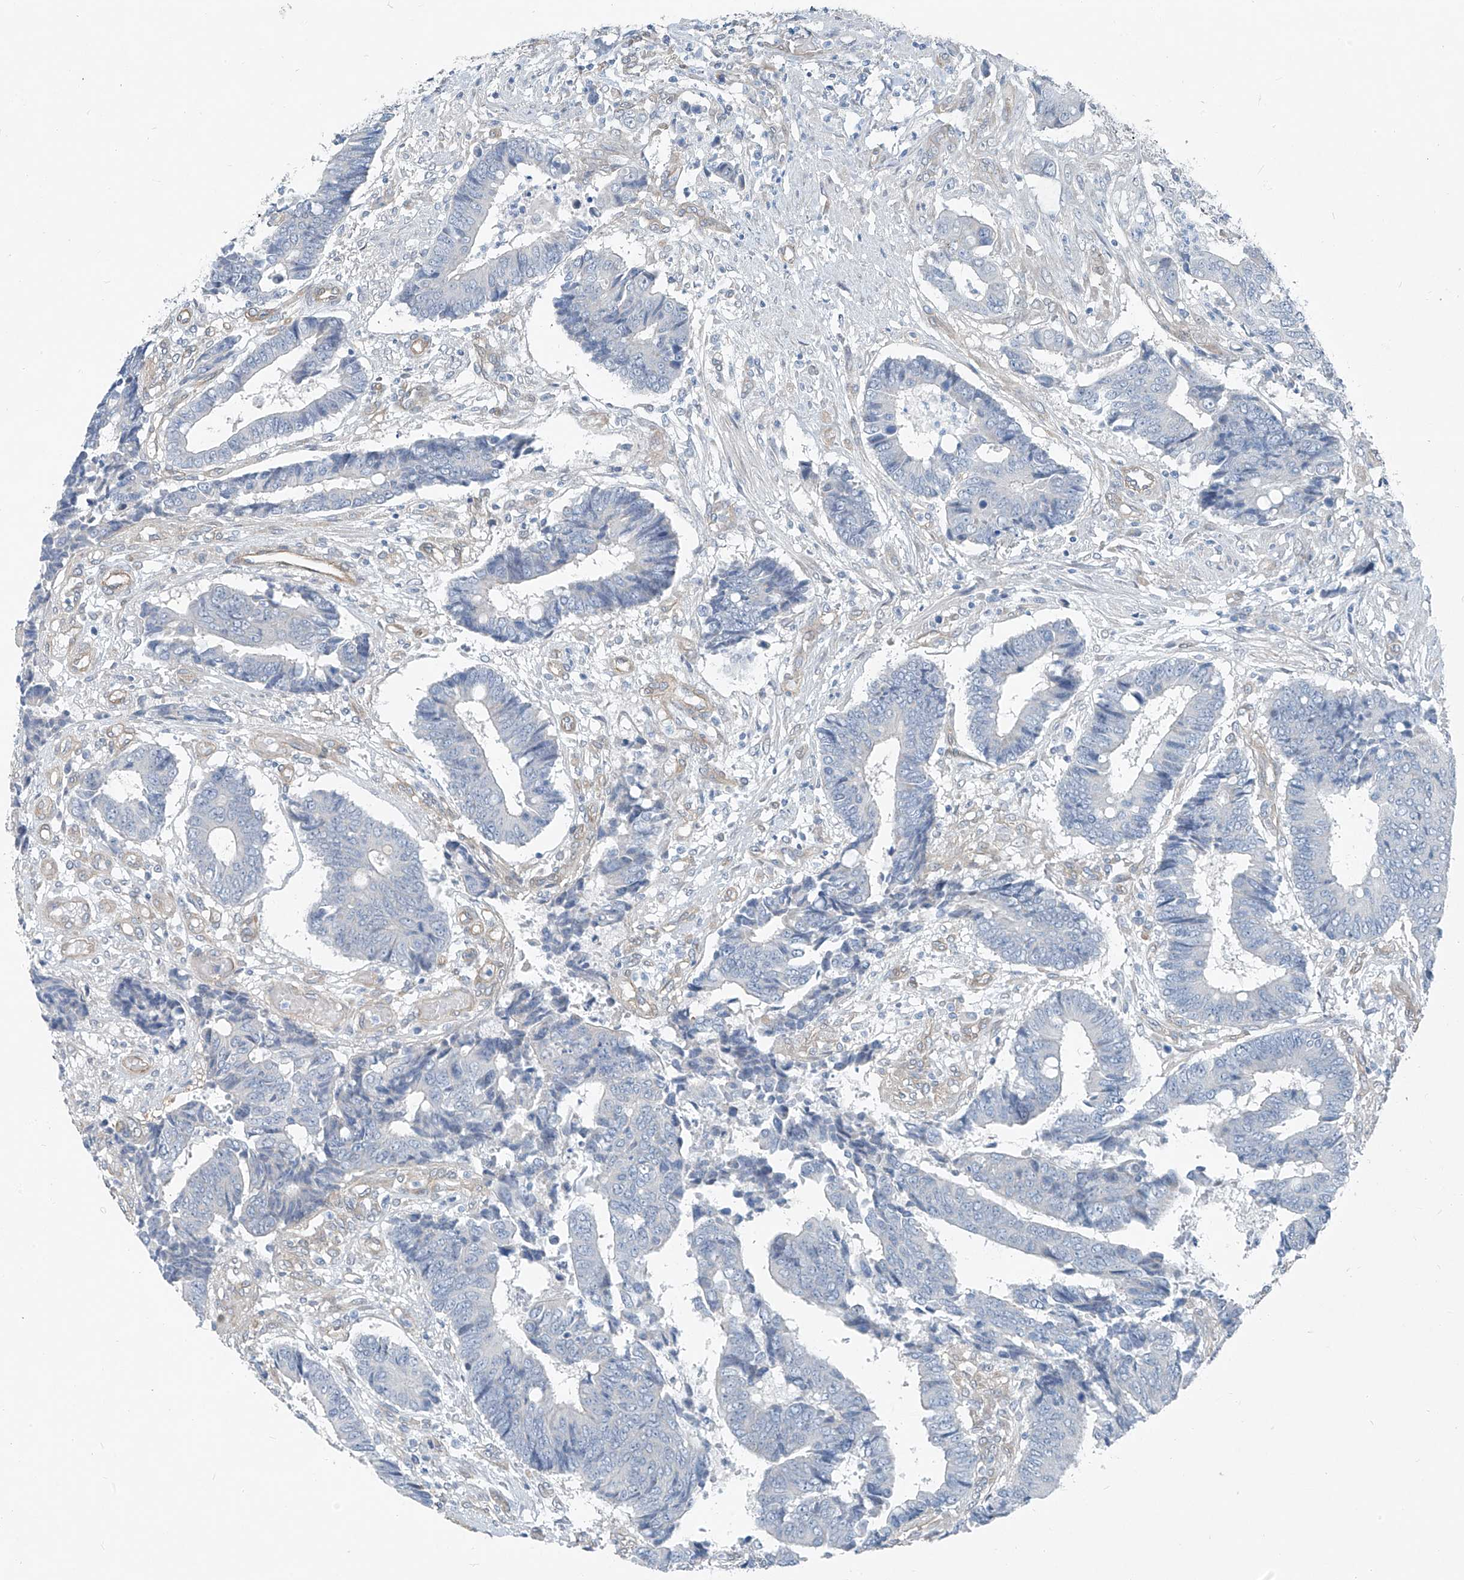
{"staining": {"intensity": "negative", "quantity": "none", "location": "none"}, "tissue": "colorectal cancer", "cell_type": "Tumor cells", "image_type": "cancer", "snomed": [{"axis": "morphology", "description": "Adenocarcinoma, NOS"}, {"axis": "topography", "description": "Rectum"}], "caption": "Photomicrograph shows no significant protein positivity in tumor cells of adenocarcinoma (colorectal).", "gene": "TNS2", "patient": {"sex": "male", "age": 84}}